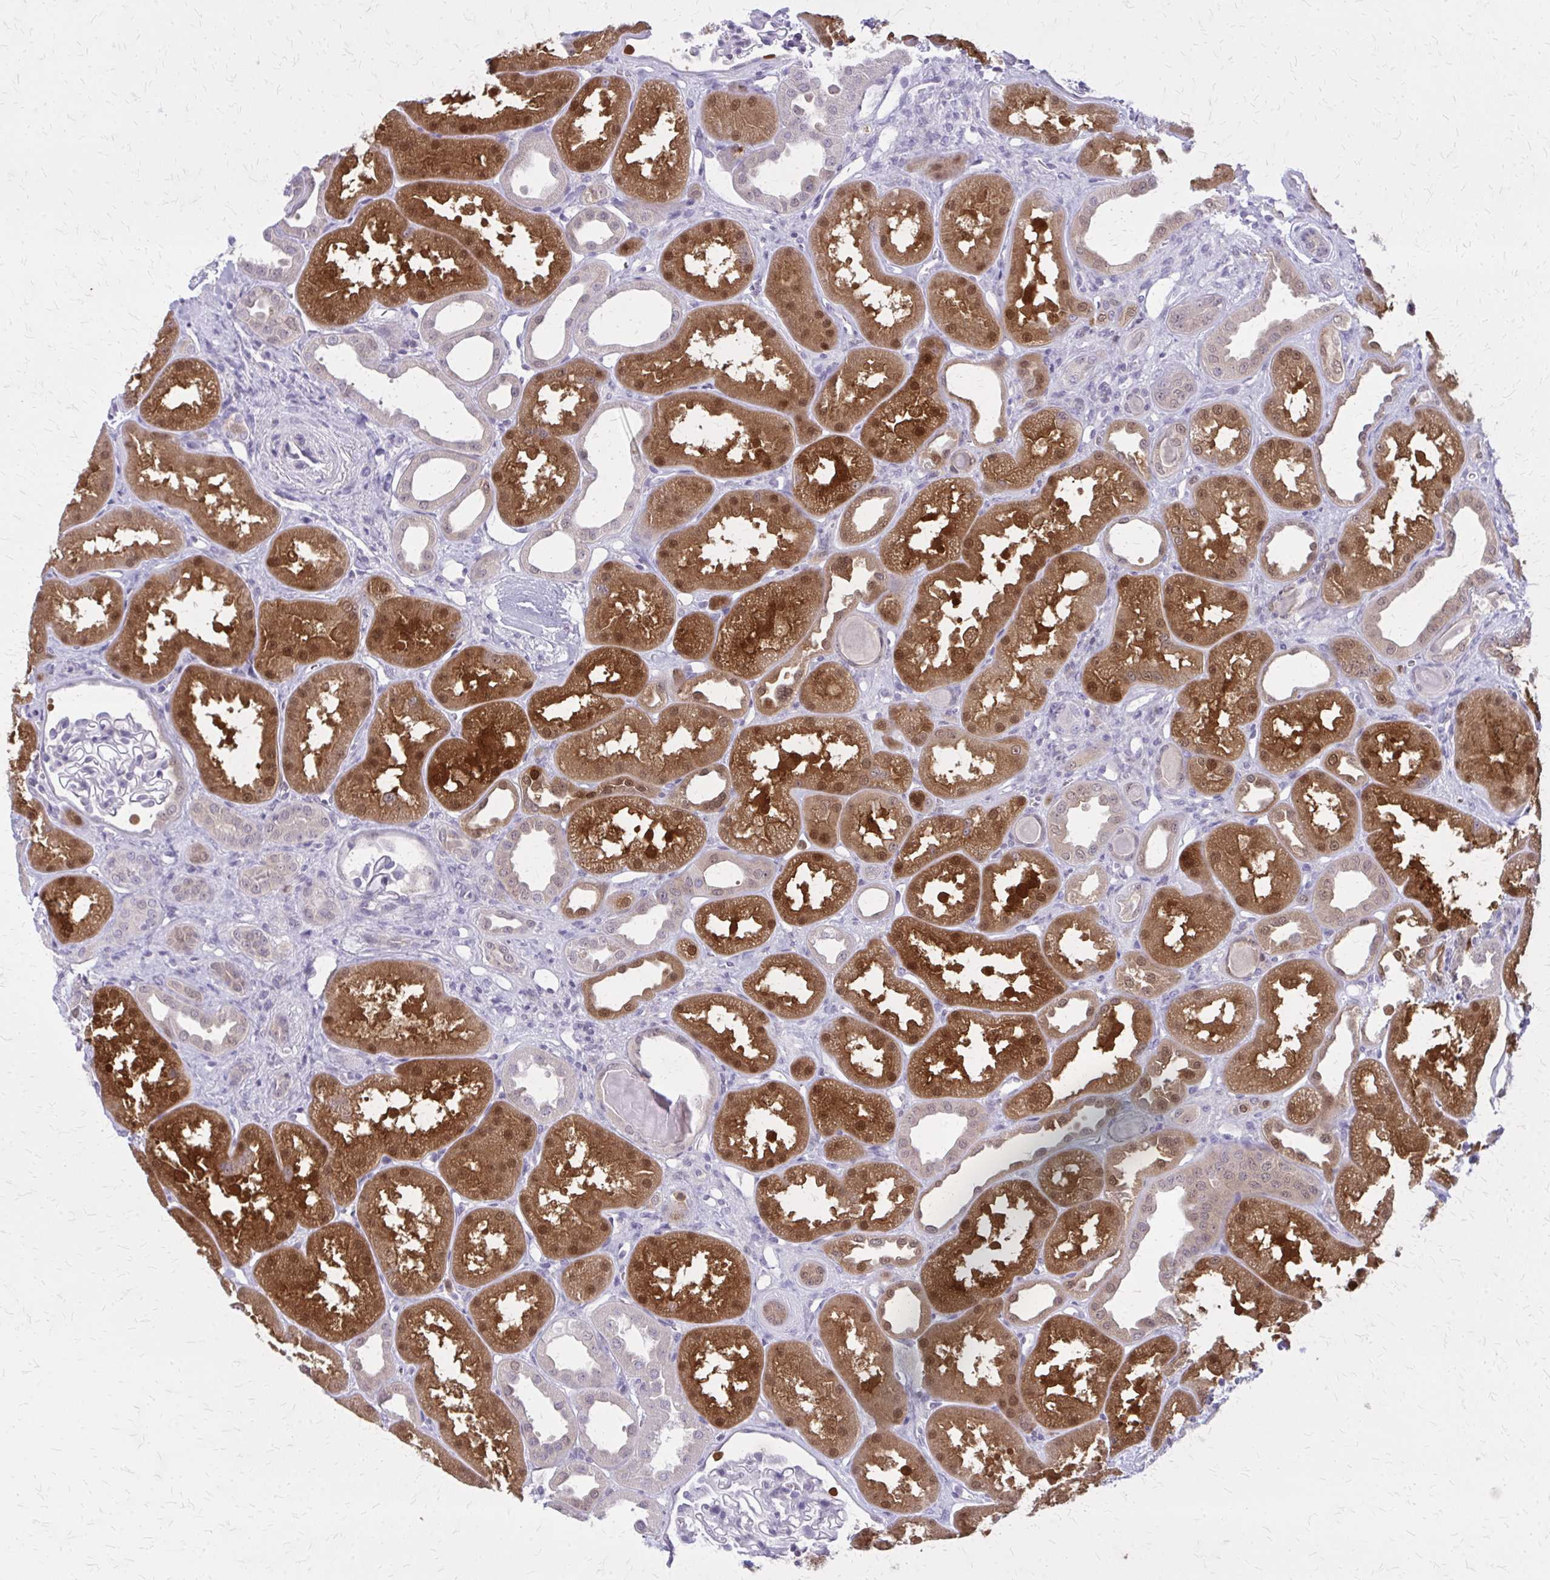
{"staining": {"intensity": "negative", "quantity": "none", "location": "none"}, "tissue": "kidney", "cell_type": "Cells in glomeruli", "image_type": "normal", "snomed": [{"axis": "morphology", "description": "Normal tissue, NOS"}, {"axis": "topography", "description": "Kidney"}], "caption": "Cells in glomeruli are negative for protein expression in benign human kidney. Nuclei are stained in blue.", "gene": "GLRX", "patient": {"sex": "male", "age": 61}}